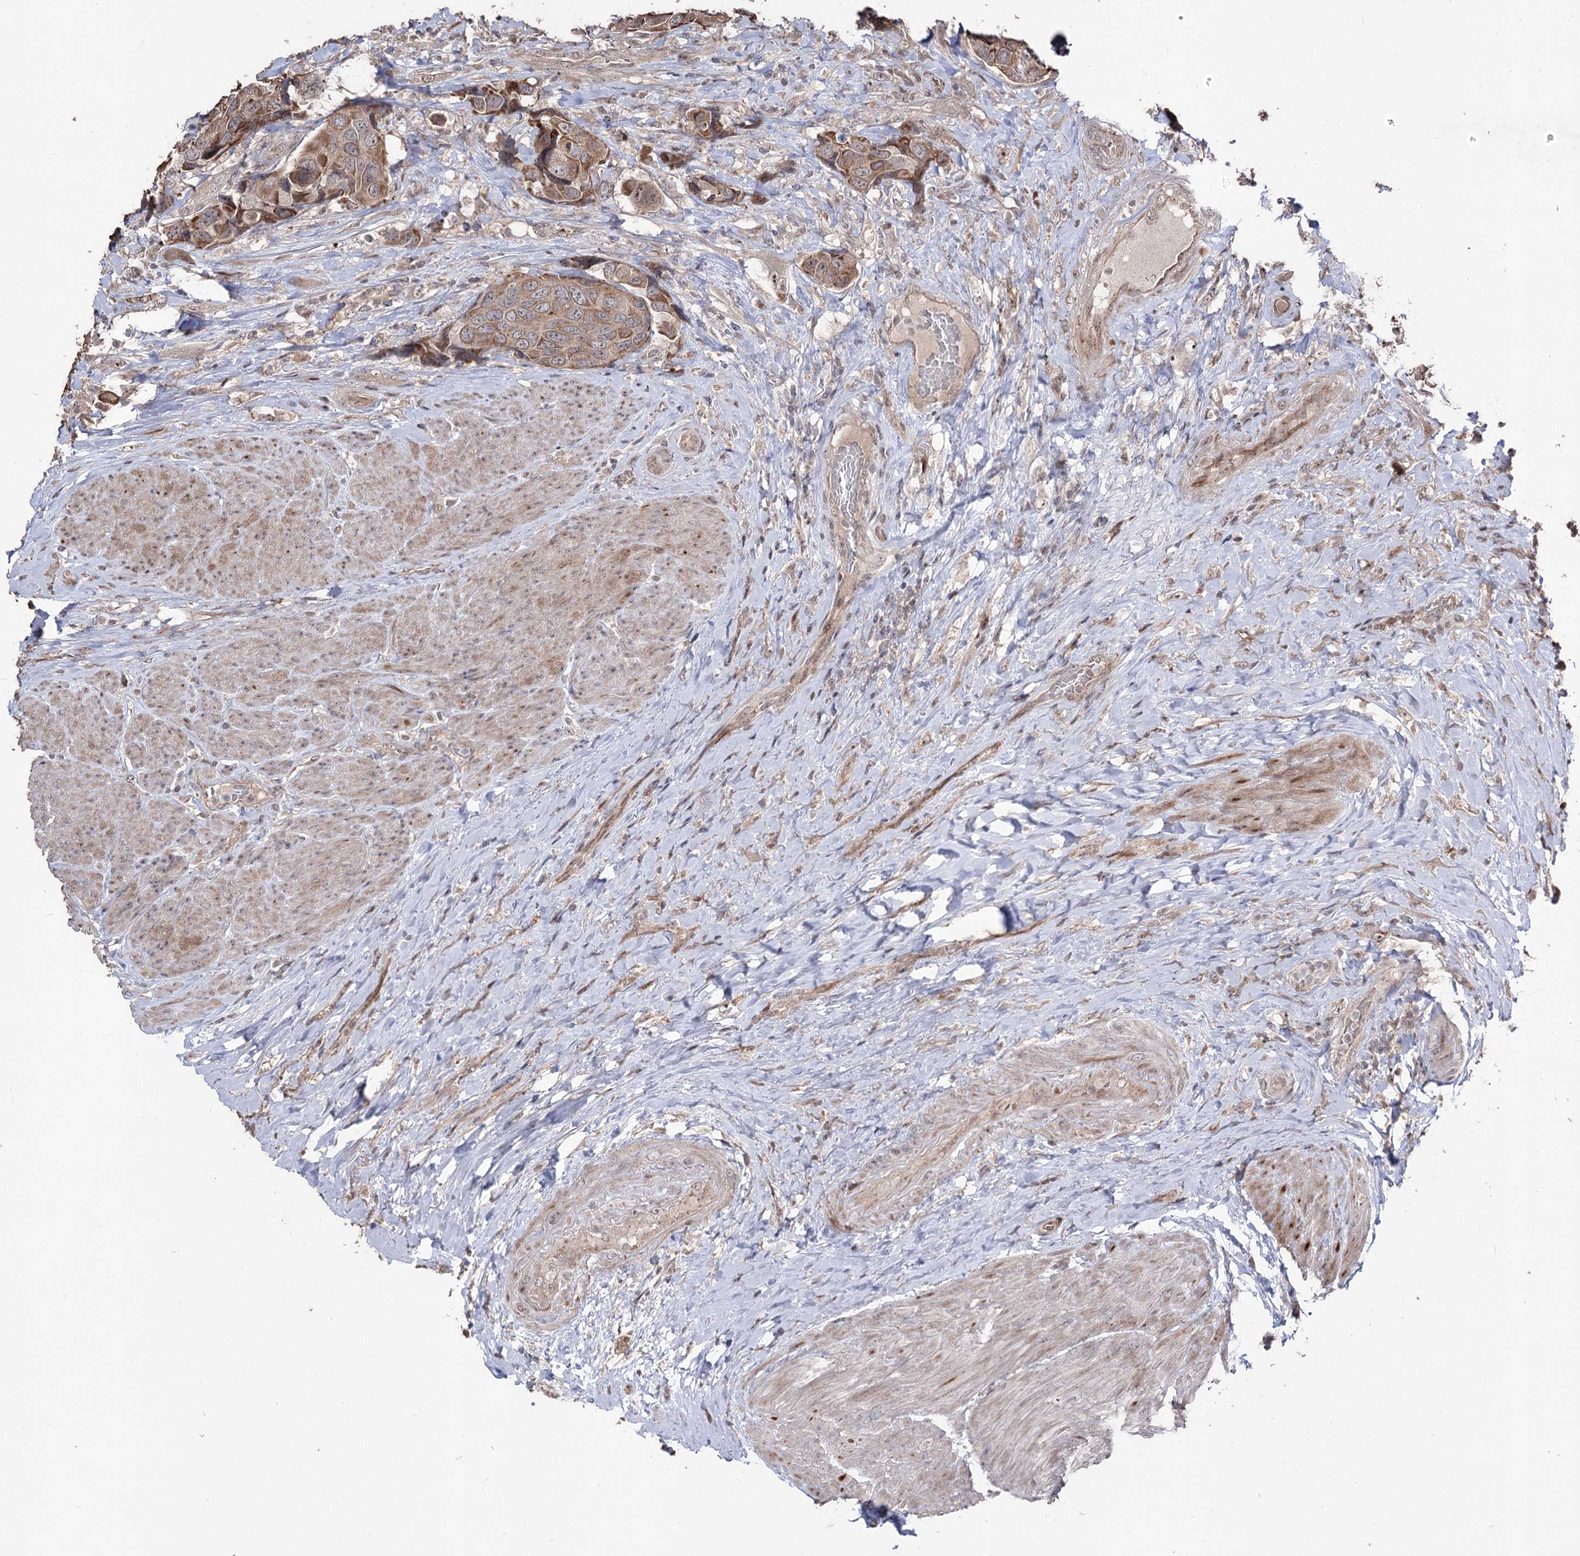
{"staining": {"intensity": "moderate", "quantity": ">75%", "location": "cytoplasmic/membranous"}, "tissue": "urothelial cancer", "cell_type": "Tumor cells", "image_type": "cancer", "snomed": [{"axis": "morphology", "description": "Urothelial carcinoma, High grade"}, {"axis": "topography", "description": "Urinary bladder"}], "caption": "An immunohistochemistry (IHC) micrograph of neoplastic tissue is shown. Protein staining in brown highlights moderate cytoplasmic/membranous positivity in urothelial cancer within tumor cells.", "gene": "CPNE8", "patient": {"sex": "male", "age": 74}}